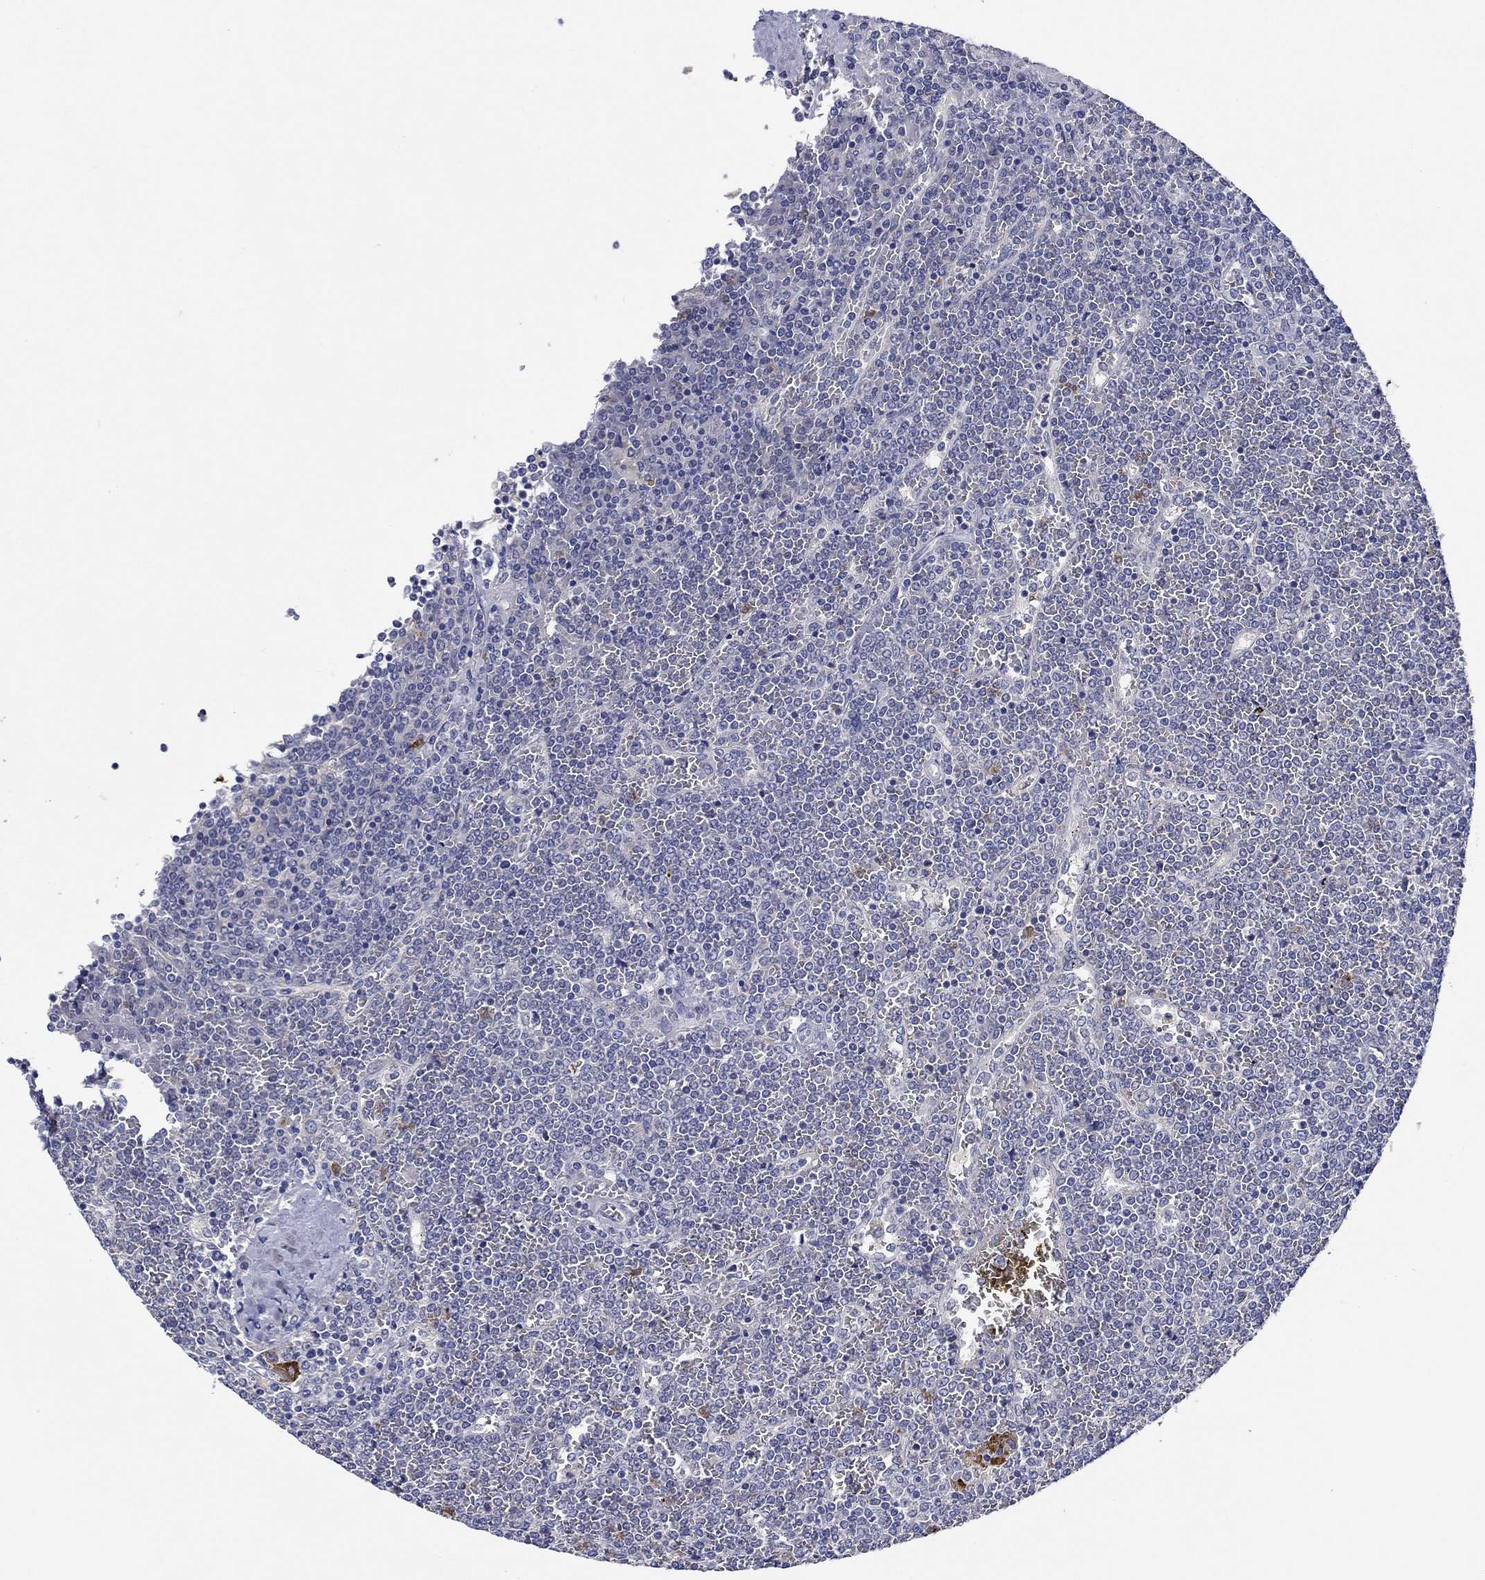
{"staining": {"intensity": "negative", "quantity": "none", "location": "none"}, "tissue": "lymphoma", "cell_type": "Tumor cells", "image_type": "cancer", "snomed": [{"axis": "morphology", "description": "Malignant lymphoma, non-Hodgkin's type, Low grade"}, {"axis": "topography", "description": "Spleen"}], "caption": "Immunohistochemical staining of lymphoma reveals no significant positivity in tumor cells. Brightfield microscopy of immunohistochemistry stained with DAB (3,3'-diaminobenzidine) (brown) and hematoxylin (blue), captured at high magnification.", "gene": "CHIT1", "patient": {"sex": "female", "age": 19}}